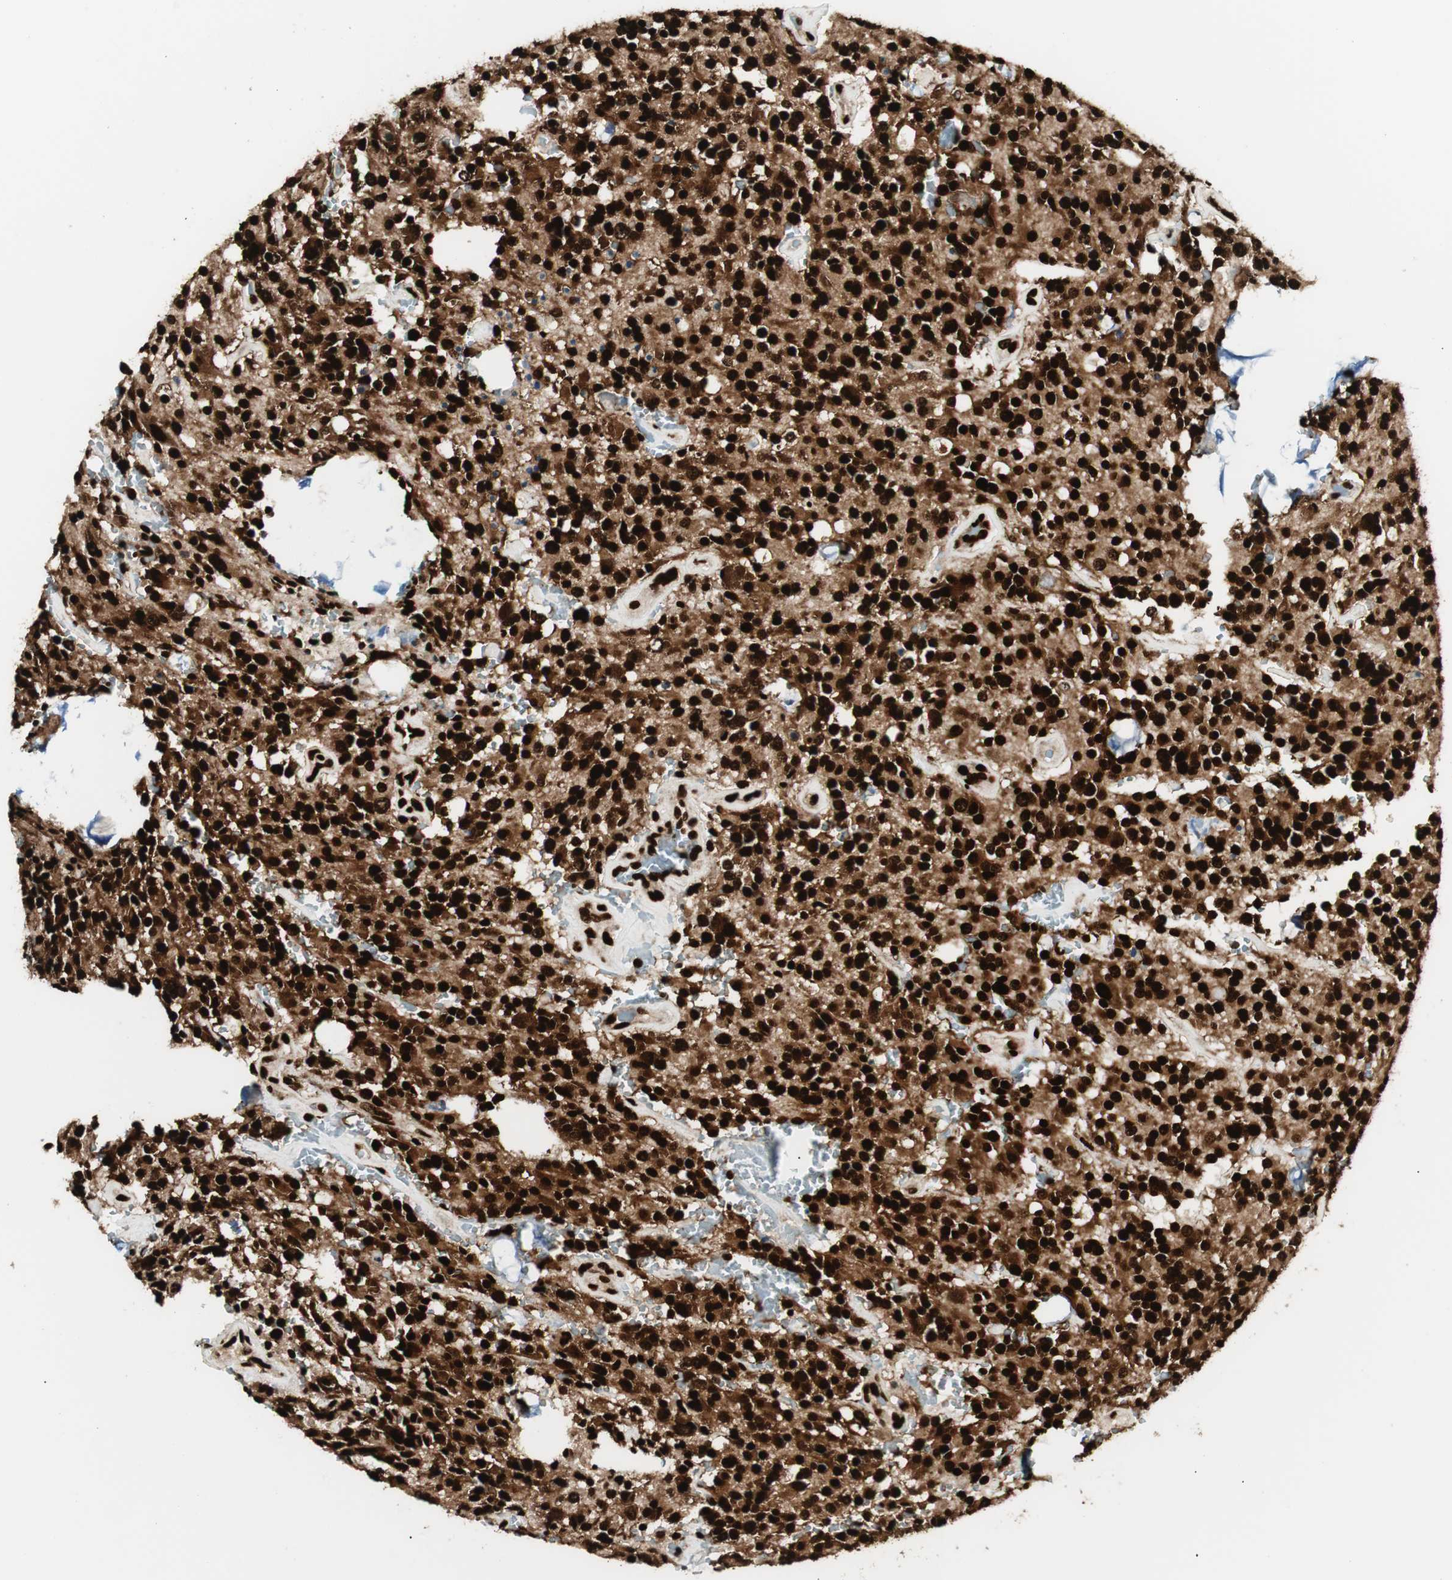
{"staining": {"intensity": "strong", "quantity": ">75%", "location": "cytoplasmic/membranous,nuclear"}, "tissue": "glioma", "cell_type": "Tumor cells", "image_type": "cancer", "snomed": [{"axis": "morphology", "description": "Glioma, malignant, Low grade"}, {"axis": "topography", "description": "Brain"}], "caption": "Low-grade glioma (malignant) stained for a protein (brown) reveals strong cytoplasmic/membranous and nuclear positive positivity in approximately >75% of tumor cells.", "gene": "EWSR1", "patient": {"sex": "male", "age": 58}}